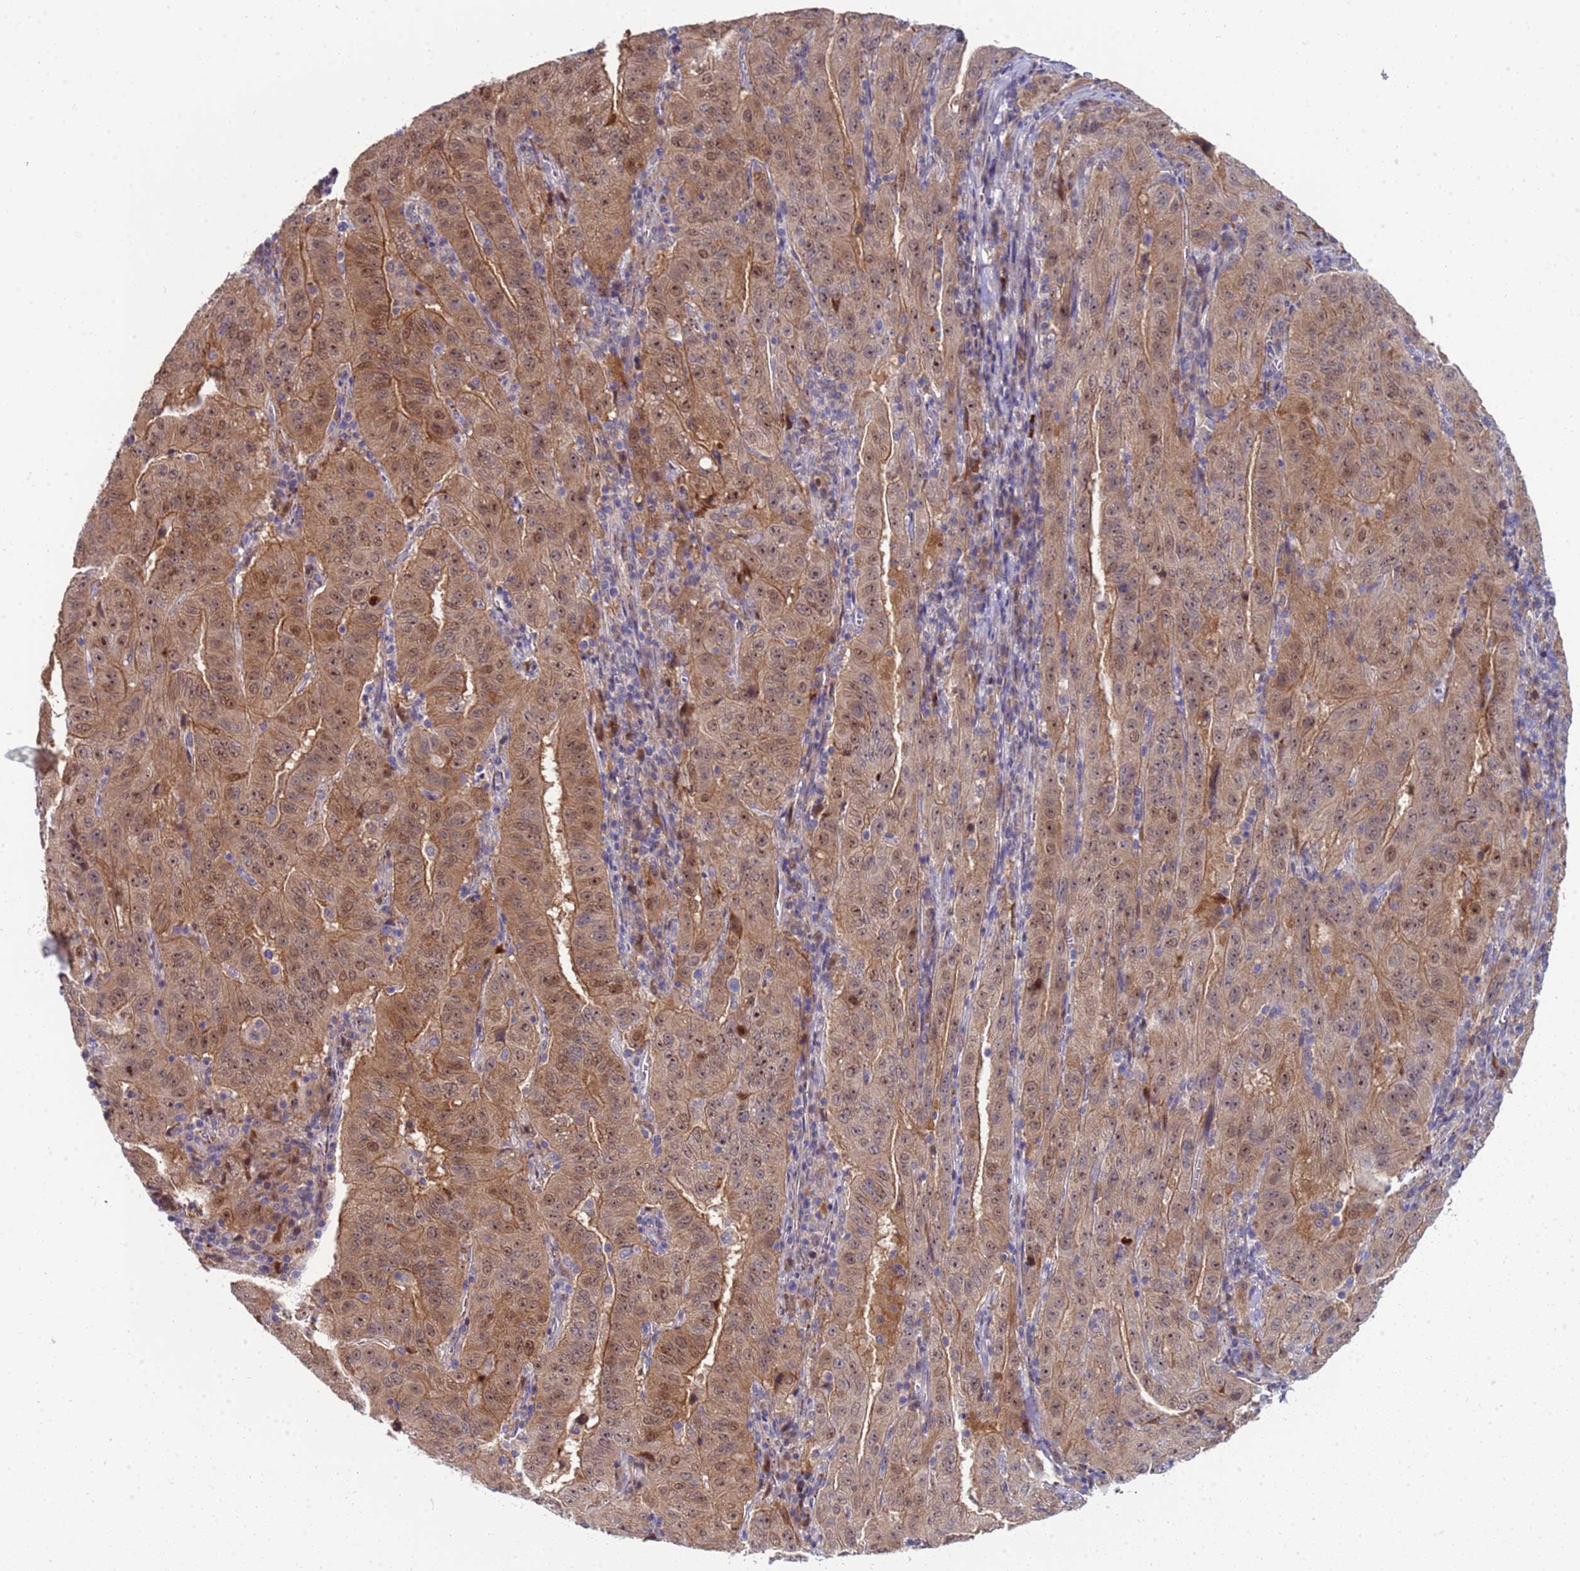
{"staining": {"intensity": "moderate", "quantity": ">75%", "location": "cytoplasmic/membranous,nuclear"}, "tissue": "pancreatic cancer", "cell_type": "Tumor cells", "image_type": "cancer", "snomed": [{"axis": "morphology", "description": "Adenocarcinoma, NOS"}, {"axis": "topography", "description": "Pancreas"}], "caption": "There is medium levels of moderate cytoplasmic/membranous and nuclear expression in tumor cells of pancreatic cancer, as demonstrated by immunohistochemical staining (brown color).", "gene": "ENOSF1", "patient": {"sex": "male", "age": 63}}